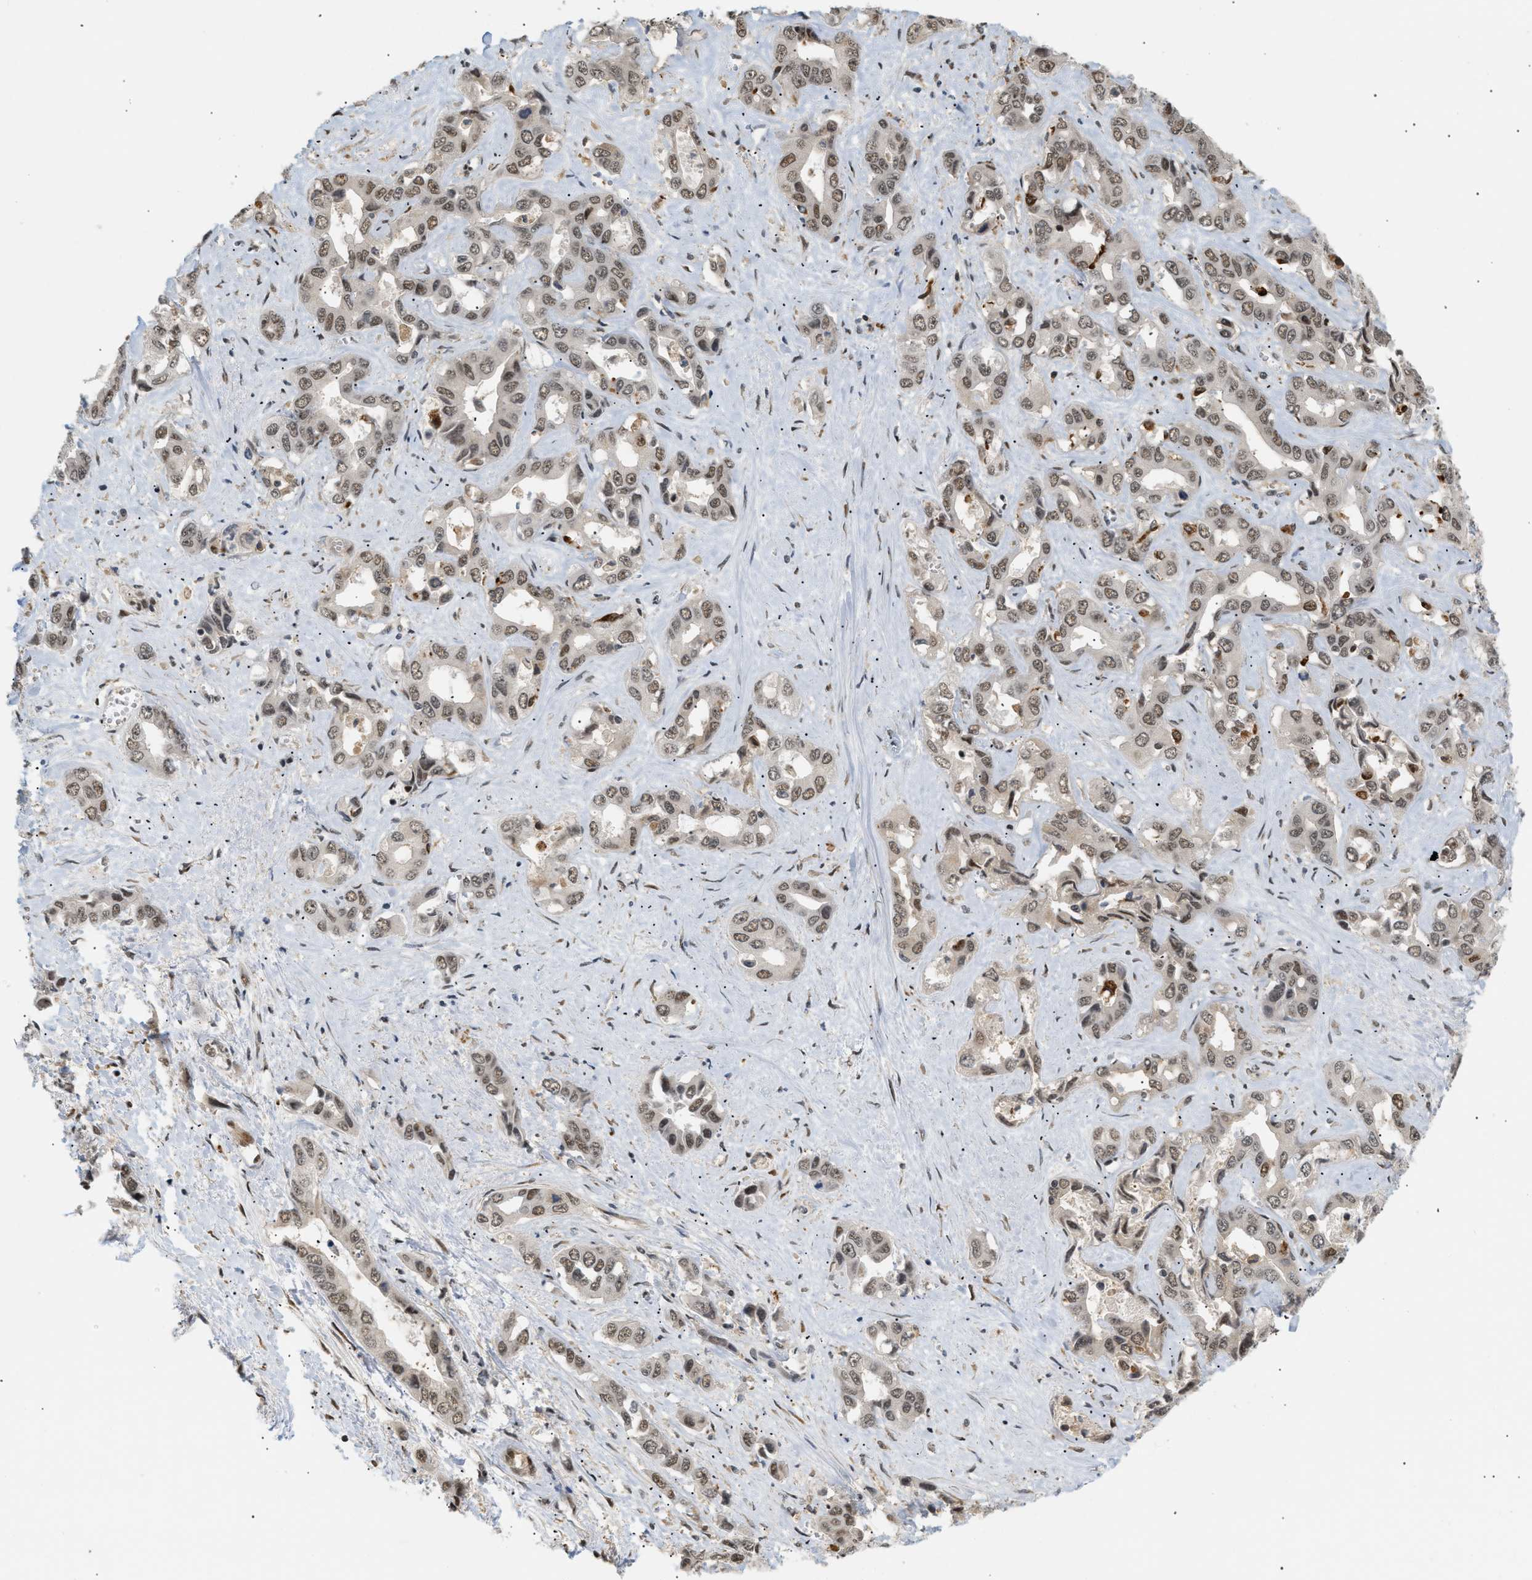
{"staining": {"intensity": "moderate", "quantity": "25%-75%", "location": "nuclear"}, "tissue": "liver cancer", "cell_type": "Tumor cells", "image_type": "cancer", "snomed": [{"axis": "morphology", "description": "Cholangiocarcinoma"}, {"axis": "topography", "description": "Liver"}], "caption": "This is an image of immunohistochemistry (IHC) staining of liver cancer (cholangiocarcinoma), which shows moderate expression in the nuclear of tumor cells.", "gene": "RBM5", "patient": {"sex": "female", "age": 52}}